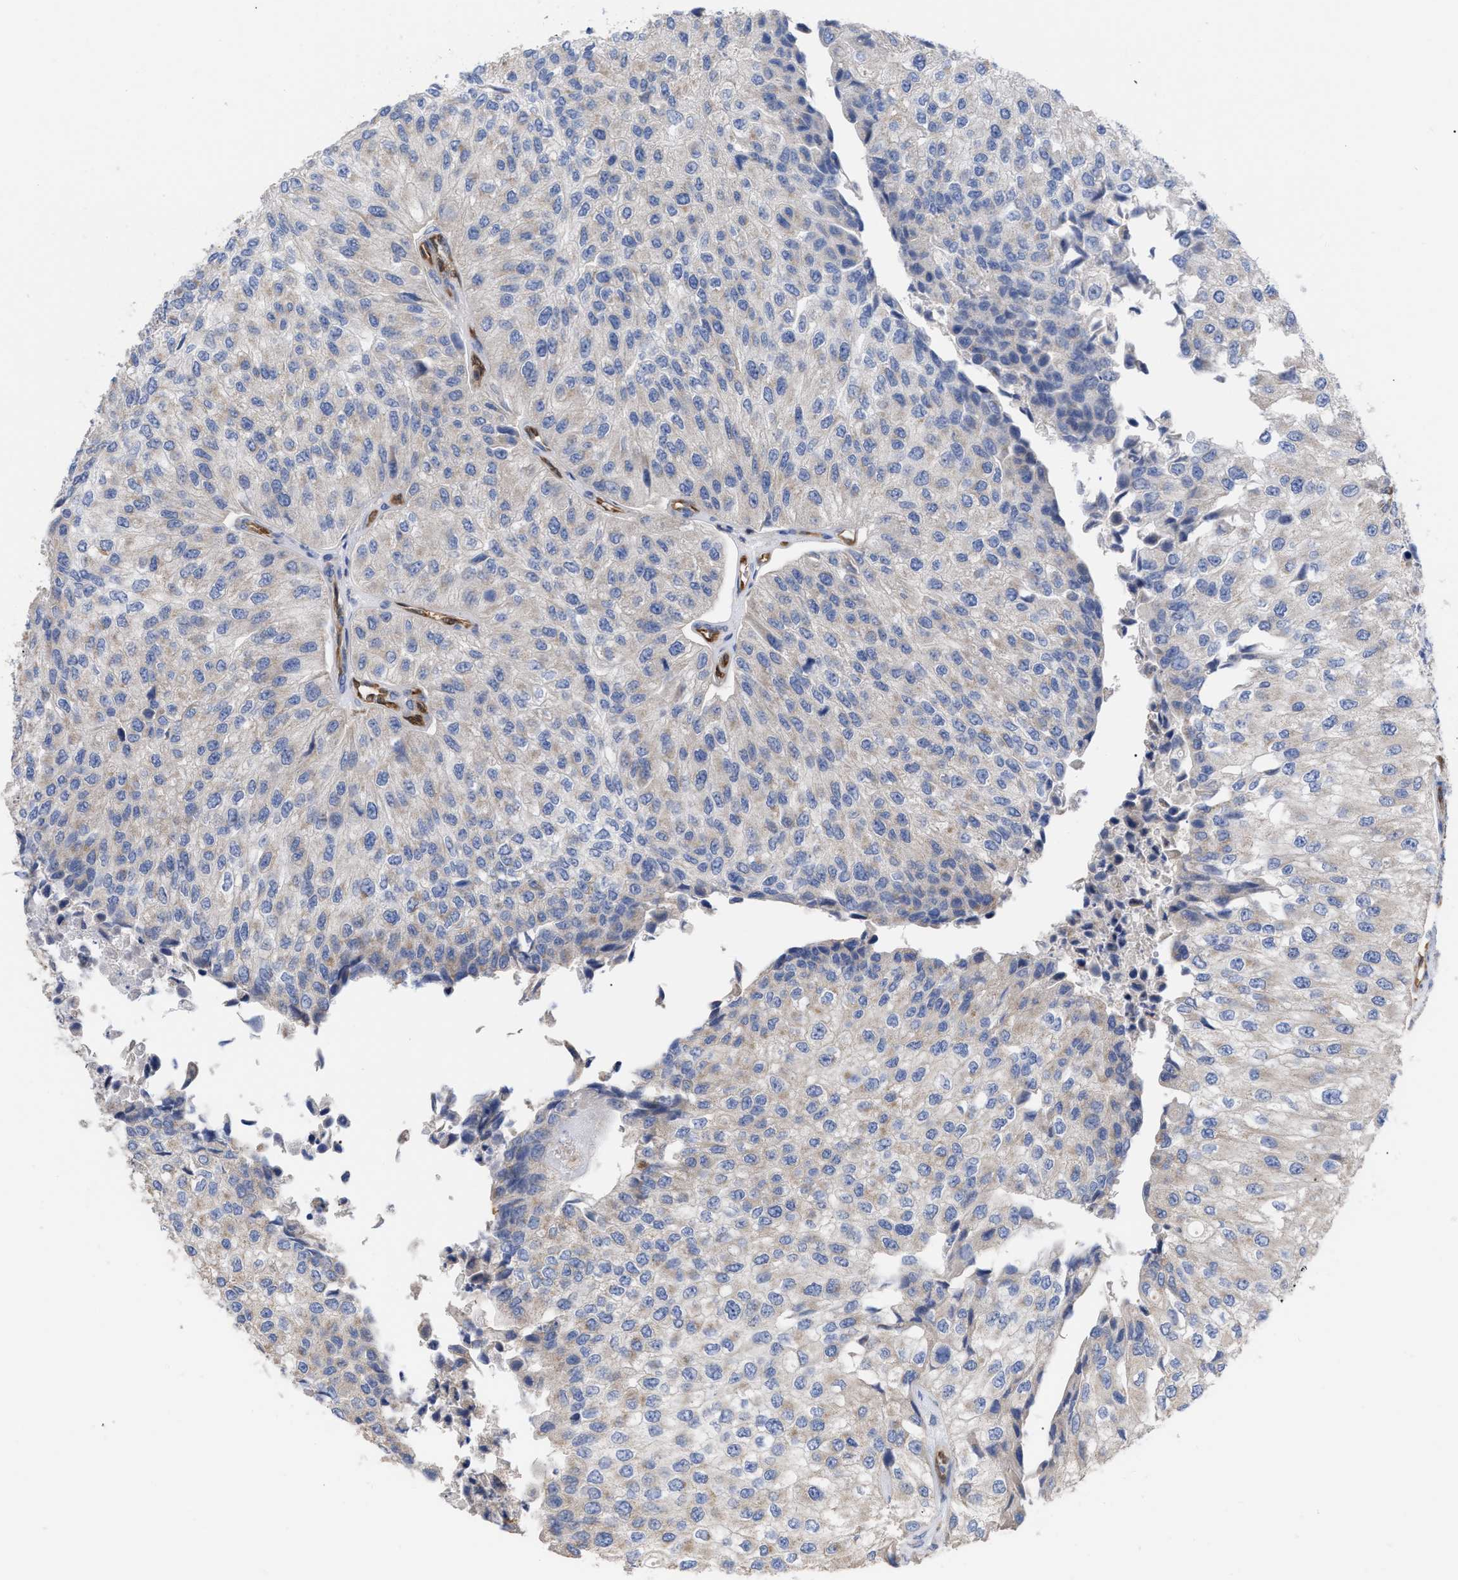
{"staining": {"intensity": "weak", "quantity": "<25%", "location": "cytoplasmic/membranous"}, "tissue": "urothelial cancer", "cell_type": "Tumor cells", "image_type": "cancer", "snomed": [{"axis": "morphology", "description": "Urothelial carcinoma, High grade"}, {"axis": "topography", "description": "Kidney"}, {"axis": "topography", "description": "Urinary bladder"}], "caption": "Urothelial cancer stained for a protein using immunohistochemistry (IHC) reveals no expression tumor cells.", "gene": "GIMAP4", "patient": {"sex": "male", "age": 77}}